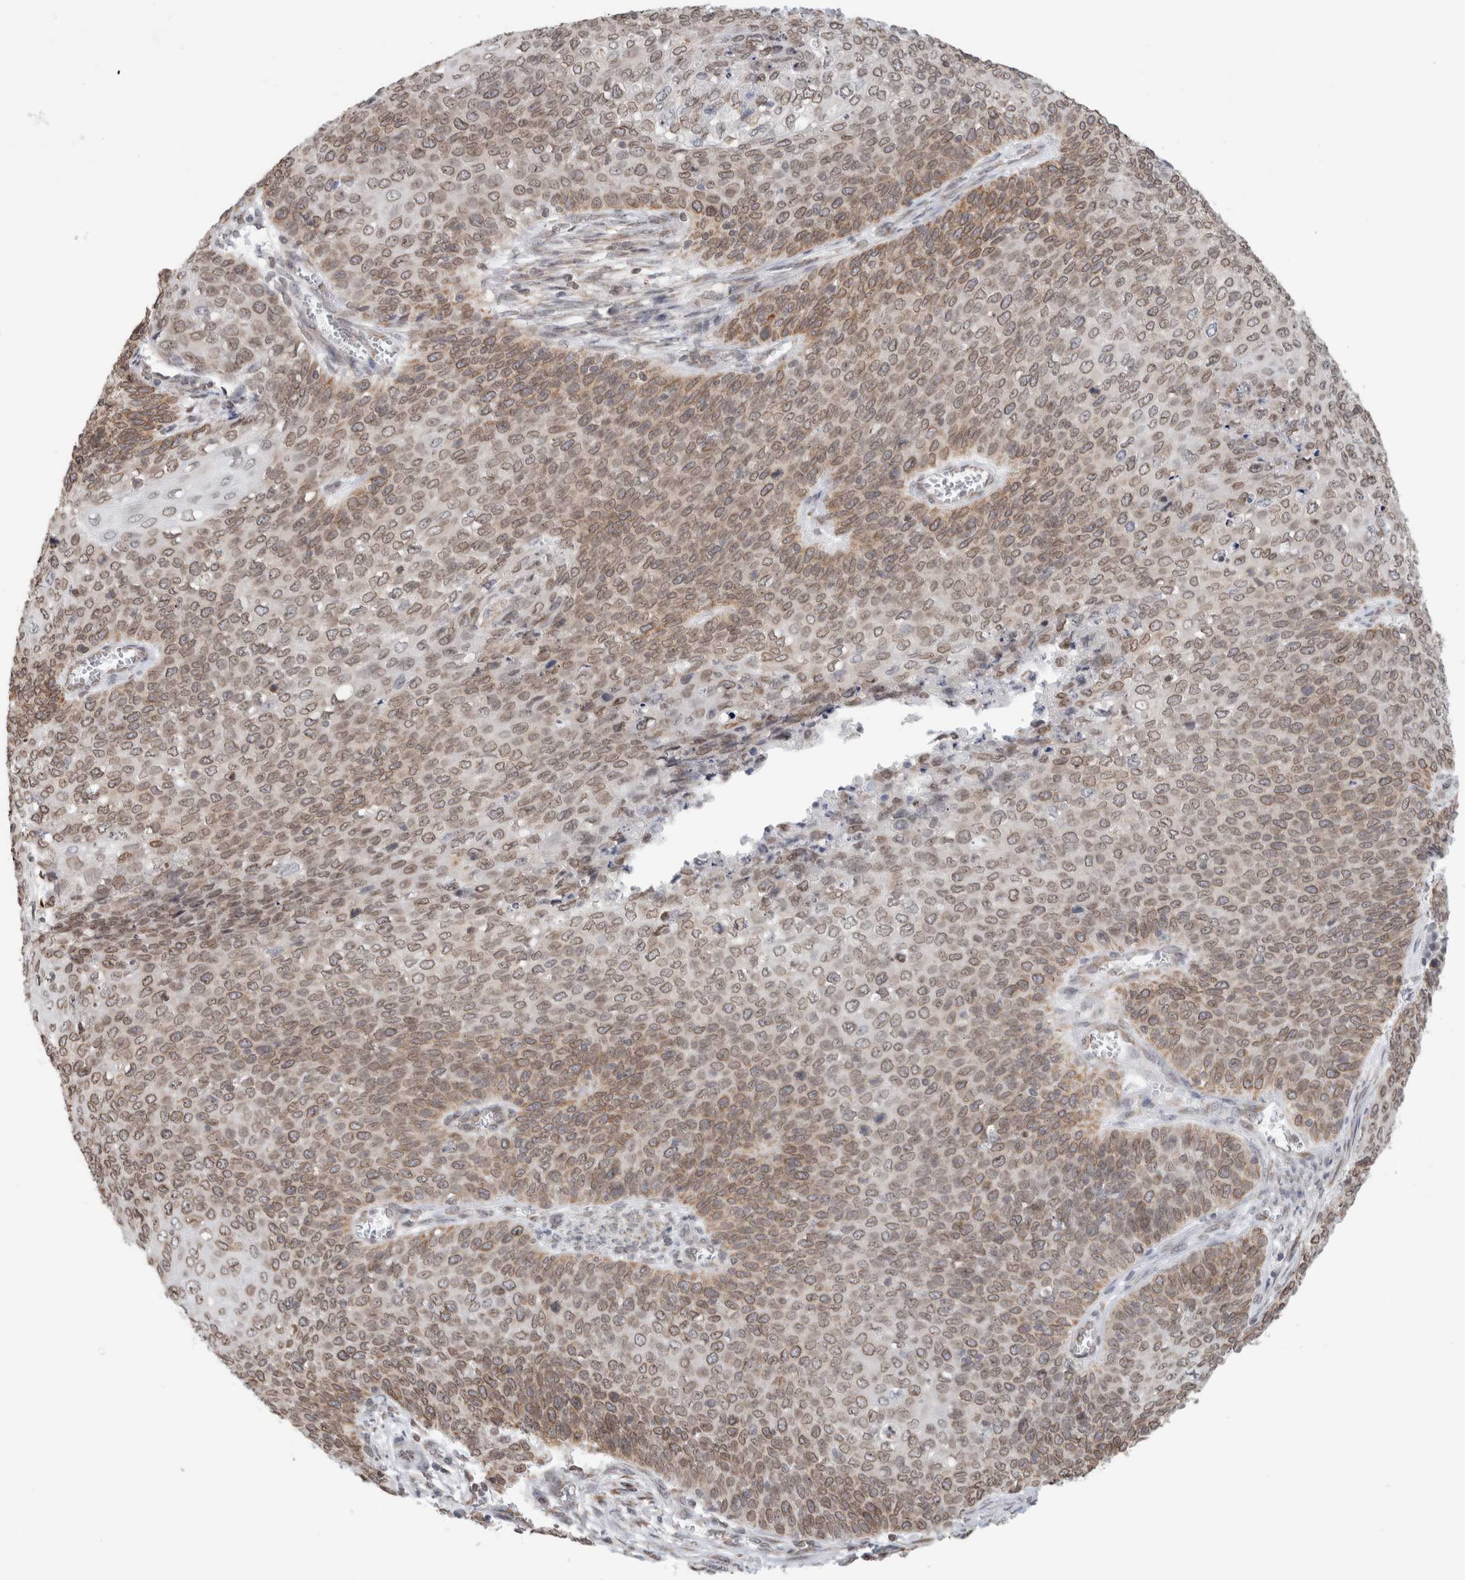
{"staining": {"intensity": "moderate", "quantity": ">75%", "location": "cytoplasmic/membranous,nuclear"}, "tissue": "cervical cancer", "cell_type": "Tumor cells", "image_type": "cancer", "snomed": [{"axis": "morphology", "description": "Squamous cell carcinoma, NOS"}, {"axis": "topography", "description": "Cervix"}], "caption": "Immunohistochemistry (IHC) staining of cervical cancer, which exhibits medium levels of moderate cytoplasmic/membranous and nuclear expression in about >75% of tumor cells indicating moderate cytoplasmic/membranous and nuclear protein positivity. The staining was performed using DAB (brown) for protein detection and nuclei were counterstained in hematoxylin (blue).", "gene": "RBMX2", "patient": {"sex": "female", "age": 39}}